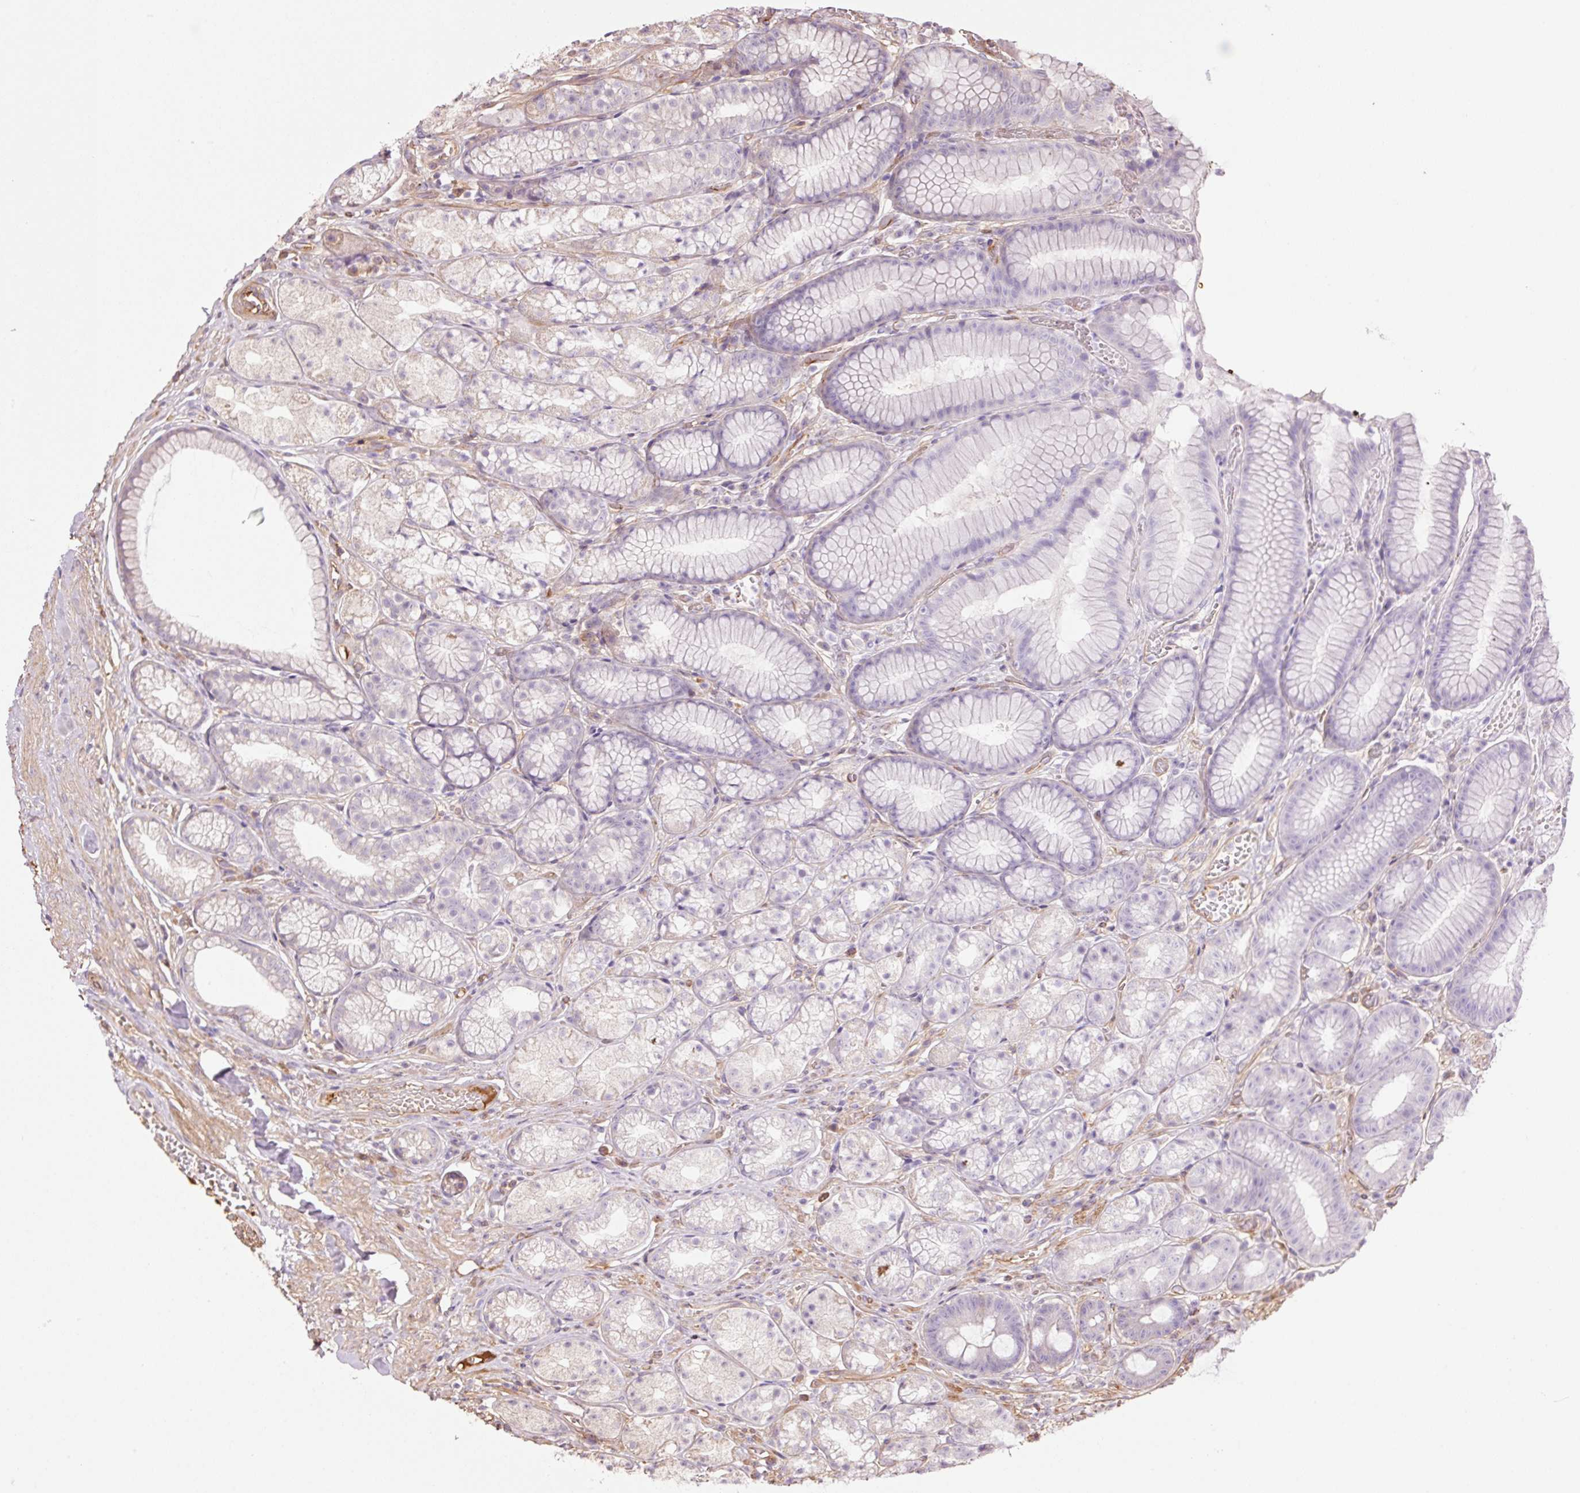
{"staining": {"intensity": "weak", "quantity": "<25%", "location": "cytoplasmic/membranous"}, "tissue": "stomach", "cell_type": "Glandular cells", "image_type": "normal", "snomed": [{"axis": "morphology", "description": "Normal tissue, NOS"}, {"axis": "topography", "description": "Smooth muscle"}, {"axis": "topography", "description": "Stomach"}], "caption": "Image shows no protein positivity in glandular cells of unremarkable stomach.", "gene": "NID2", "patient": {"sex": "male", "age": 70}}